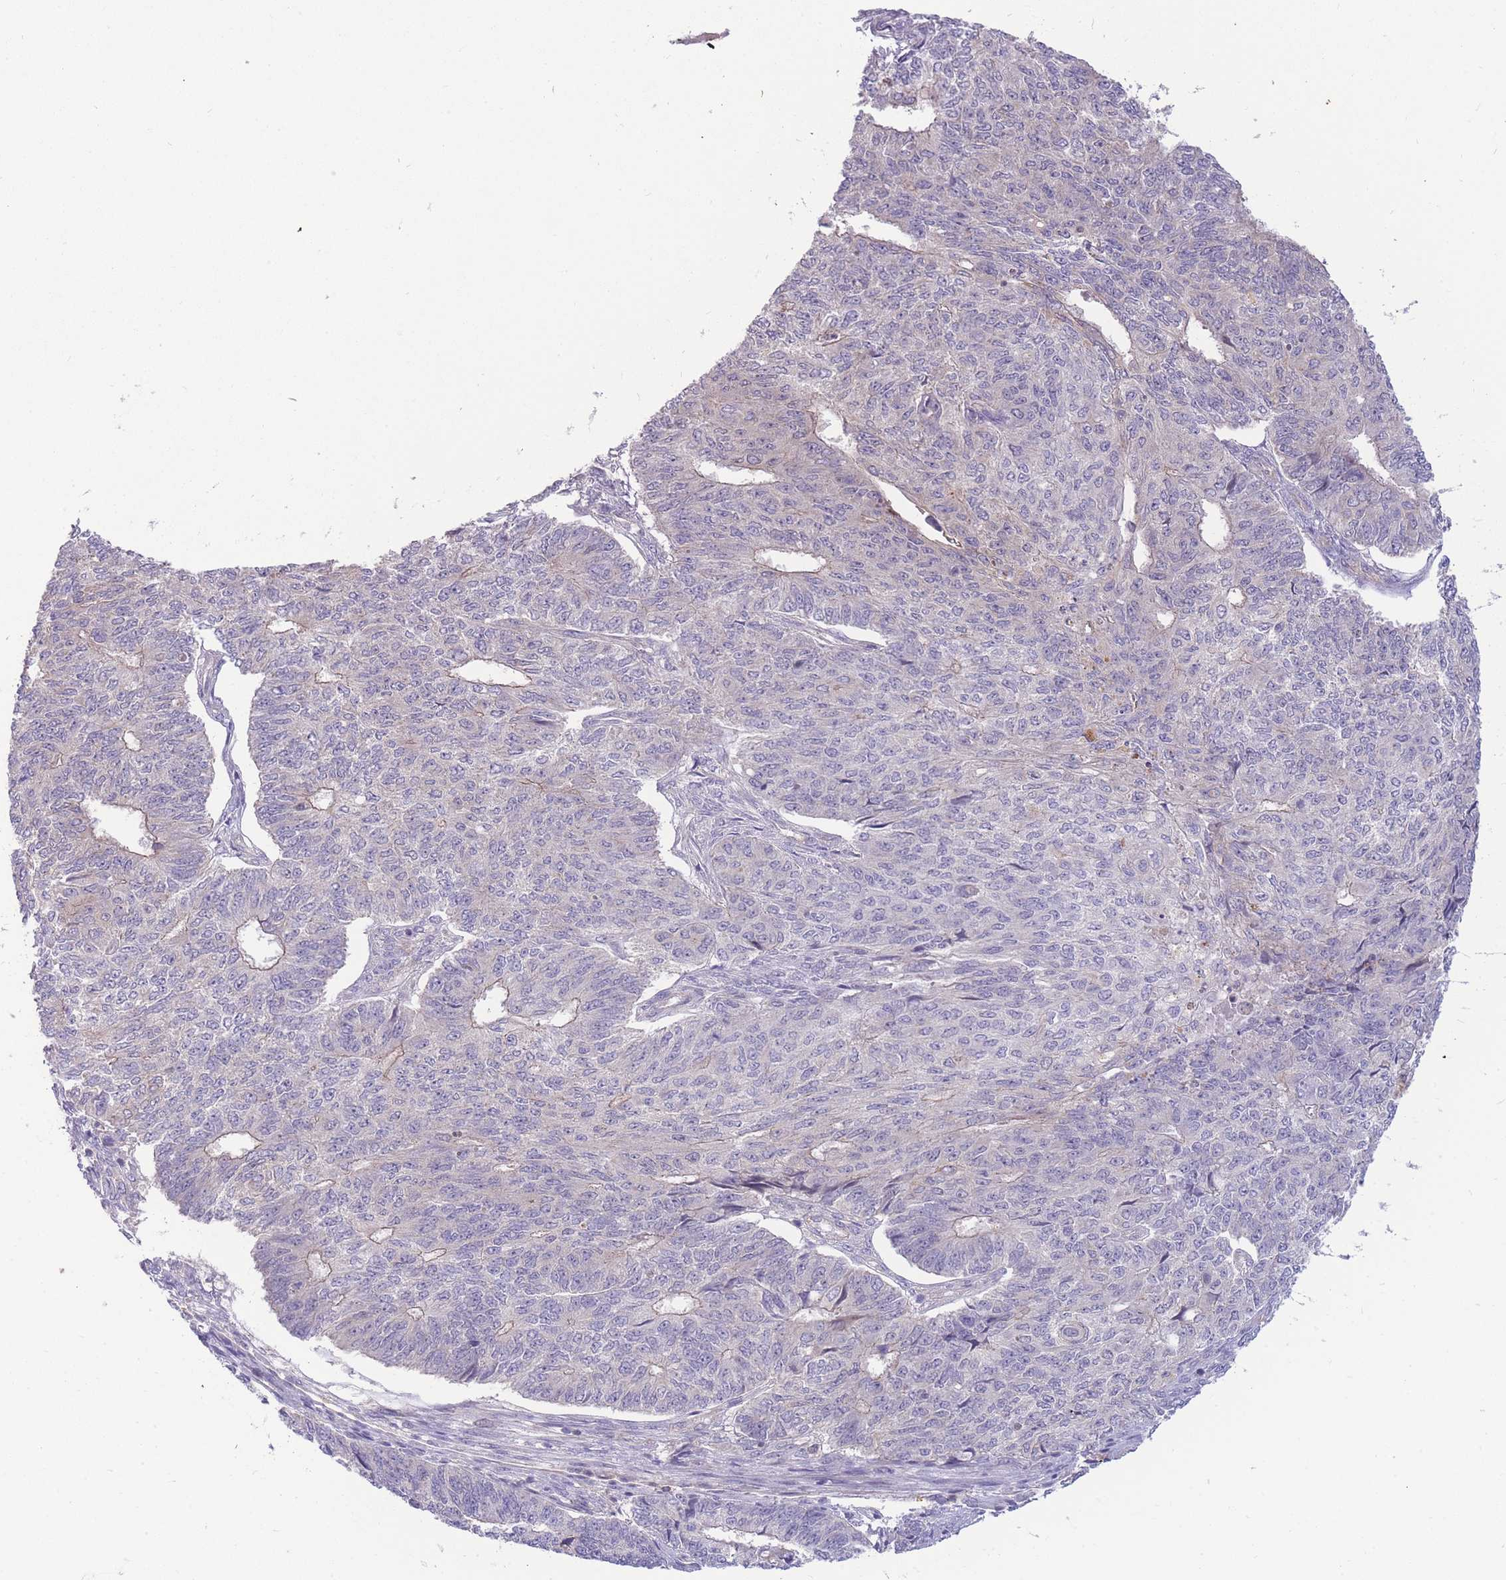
{"staining": {"intensity": "negative", "quantity": "none", "location": "none"}, "tissue": "endometrial cancer", "cell_type": "Tumor cells", "image_type": "cancer", "snomed": [{"axis": "morphology", "description": "Adenocarcinoma, NOS"}, {"axis": "topography", "description": "Endometrium"}], "caption": "A high-resolution image shows immunohistochemistry staining of endometrial cancer (adenocarcinoma), which reveals no significant expression in tumor cells. (Stains: DAB (3,3'-diaminobenzidine) immunohistochemistry with hematoxylin counter stain, Microscopy: brightfield microscopy at high magnification).", "gene": "SMC6", "patient": {"sex": "female", "age": 32}}